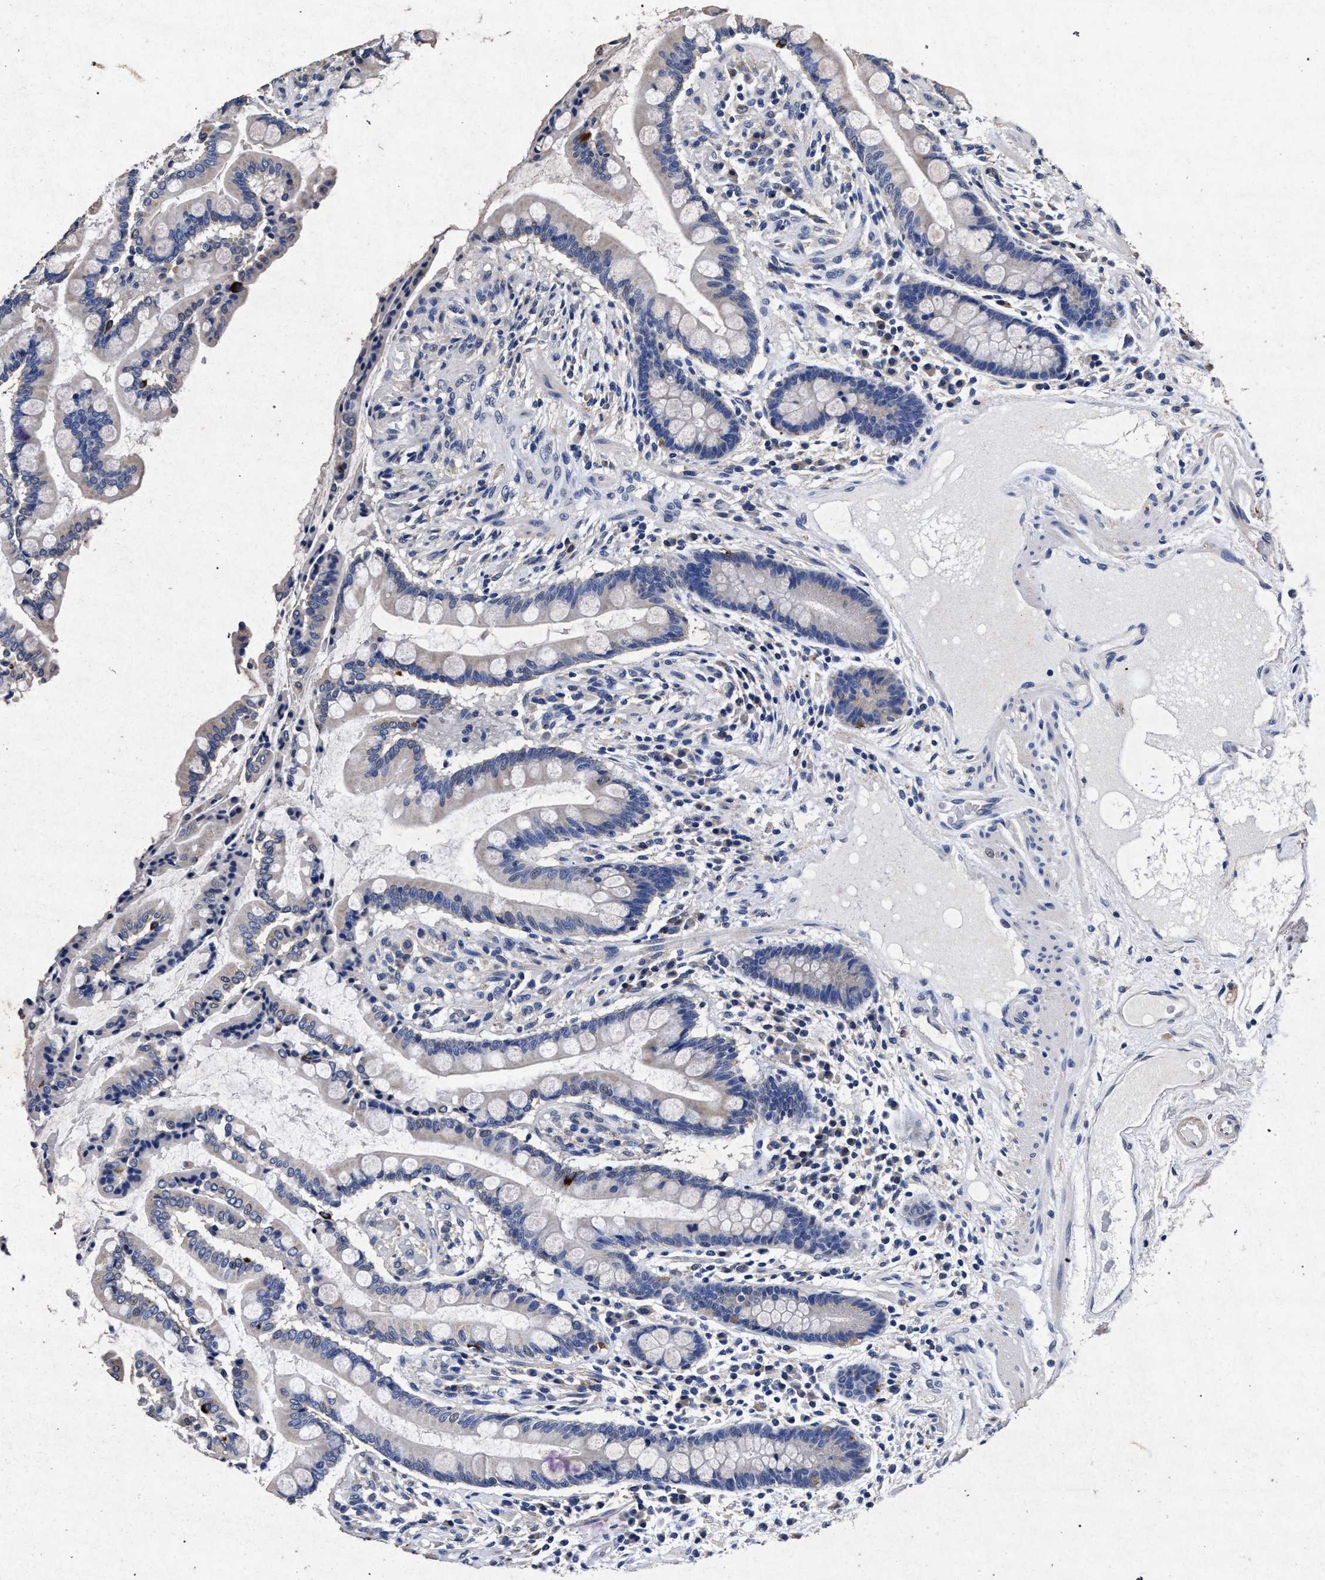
{"staining": {"intensity": "weak", "quantity": ">75%", "location": "cytoplasmic/membranous"}, "tissue": "colon", "cell_type": "Endothelial cells", "image_type": "normal", "snomed": [{"axis": "morphology", "description": "Normal tissue, NOS"}, {"axis": "topography", "description": "Colon"}], "caption": "DAB (3,3'-diaminobenzidine) immunohistochemical staining of normal human colon displays weak cytoplasmic/membranous protein positivity in approximately >75% of endothelial cells. Nuclei are stained in blue.", "gene": "ATP1A2", "patient": {"sex": "male", "age": 73}}